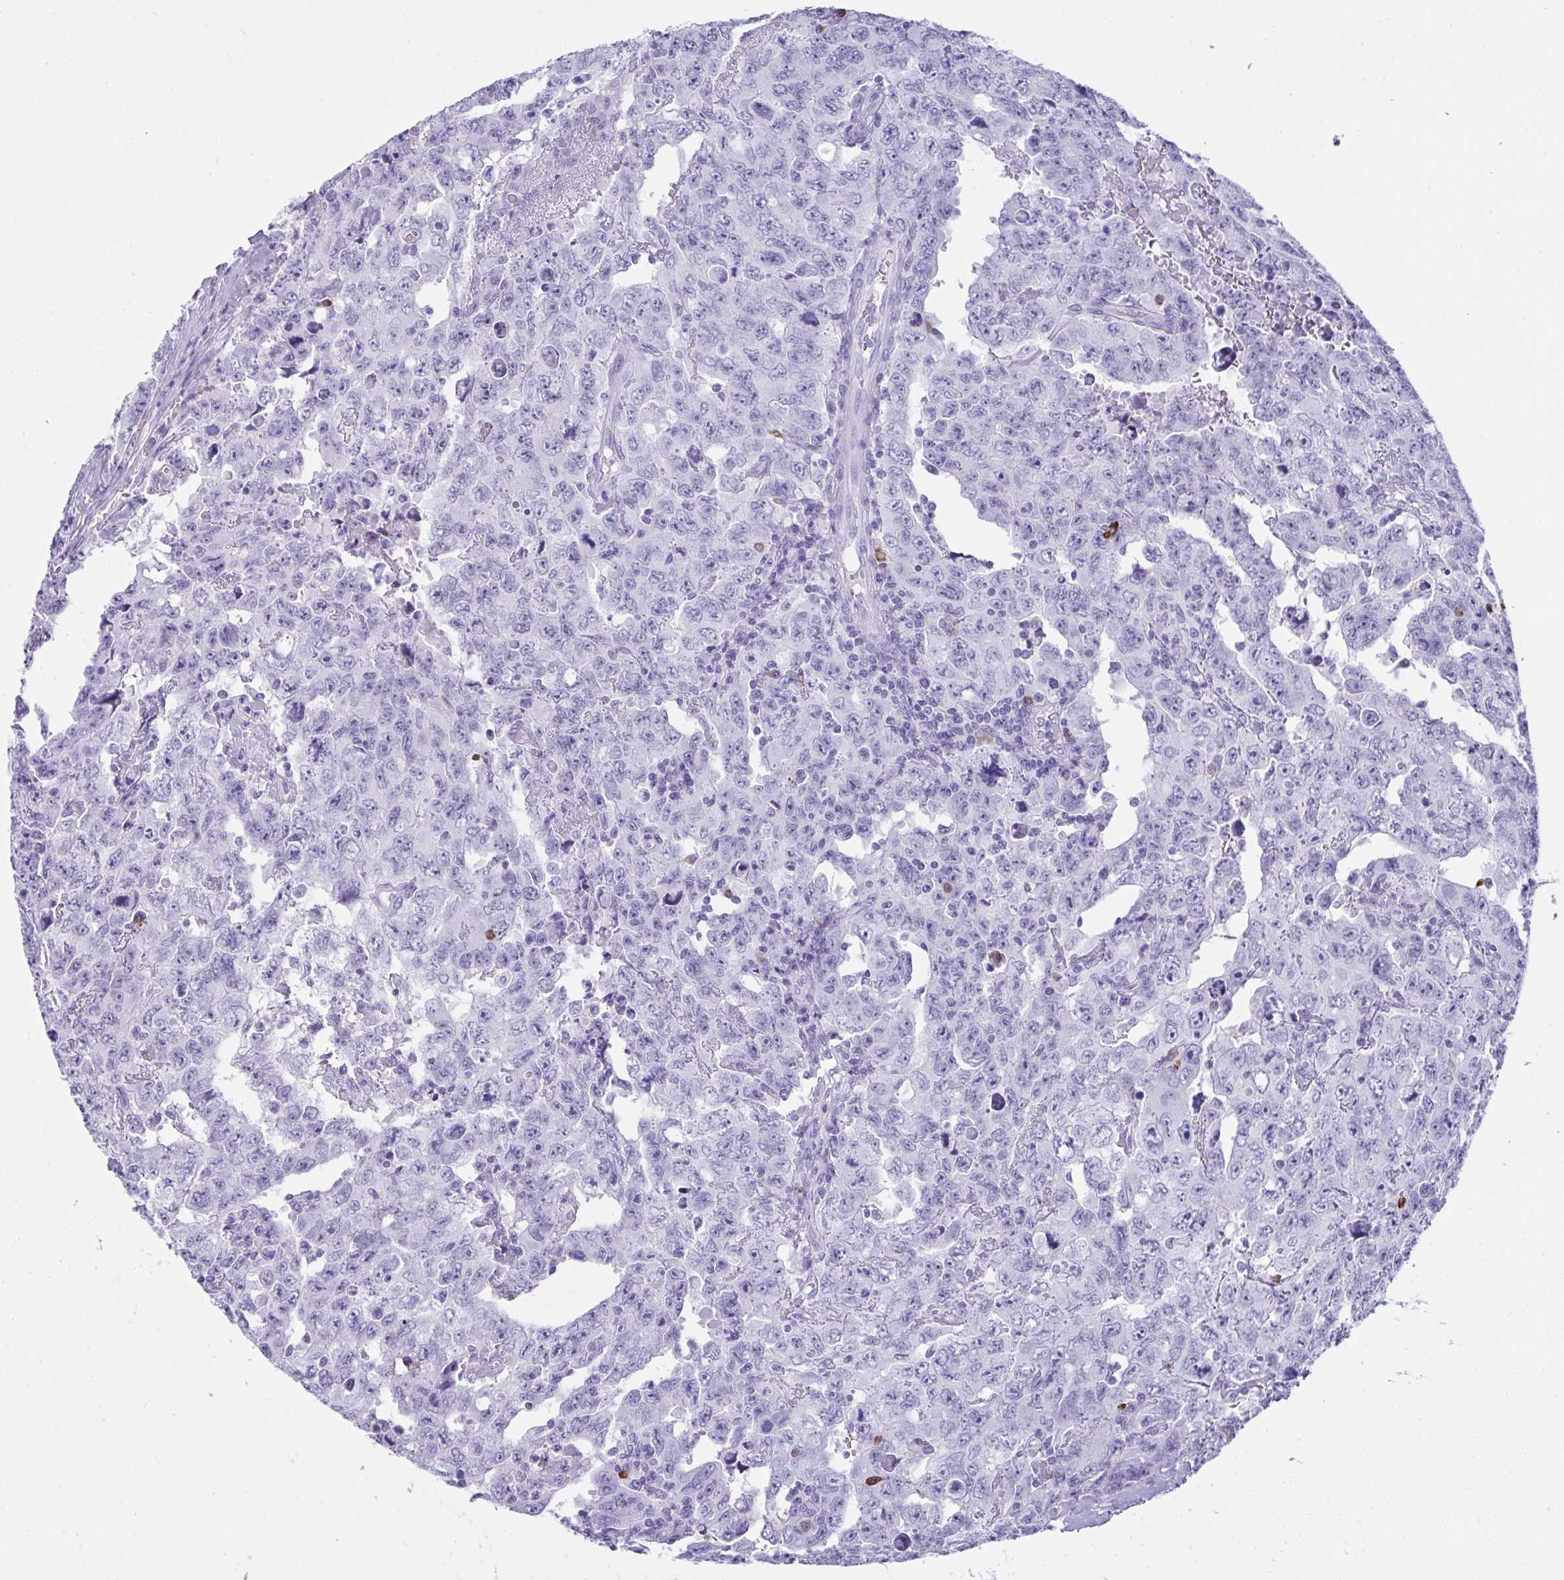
{"staining": {"intensity": "negative", "quantity": "none", "location": "none"}, "tissue": "testis cancer", "cell_type": "Tumor cells", "image_type": "cancer", "snomed": [{"axis": "morphology", "description": "Carcinoma, Embryonal, NOS"}, {"axis": "topography", "description": "Testis"}], "caption": "IHC photomicrograph of neoplastic tissue: human testis embryonal carcinoma stained with DAB displays no significant protein positivity in tumor cells. (DAB immunohistochemistry, high magnification).", "gene": "JCHAIN", "patient": {"sex": "male", "age": 24}}